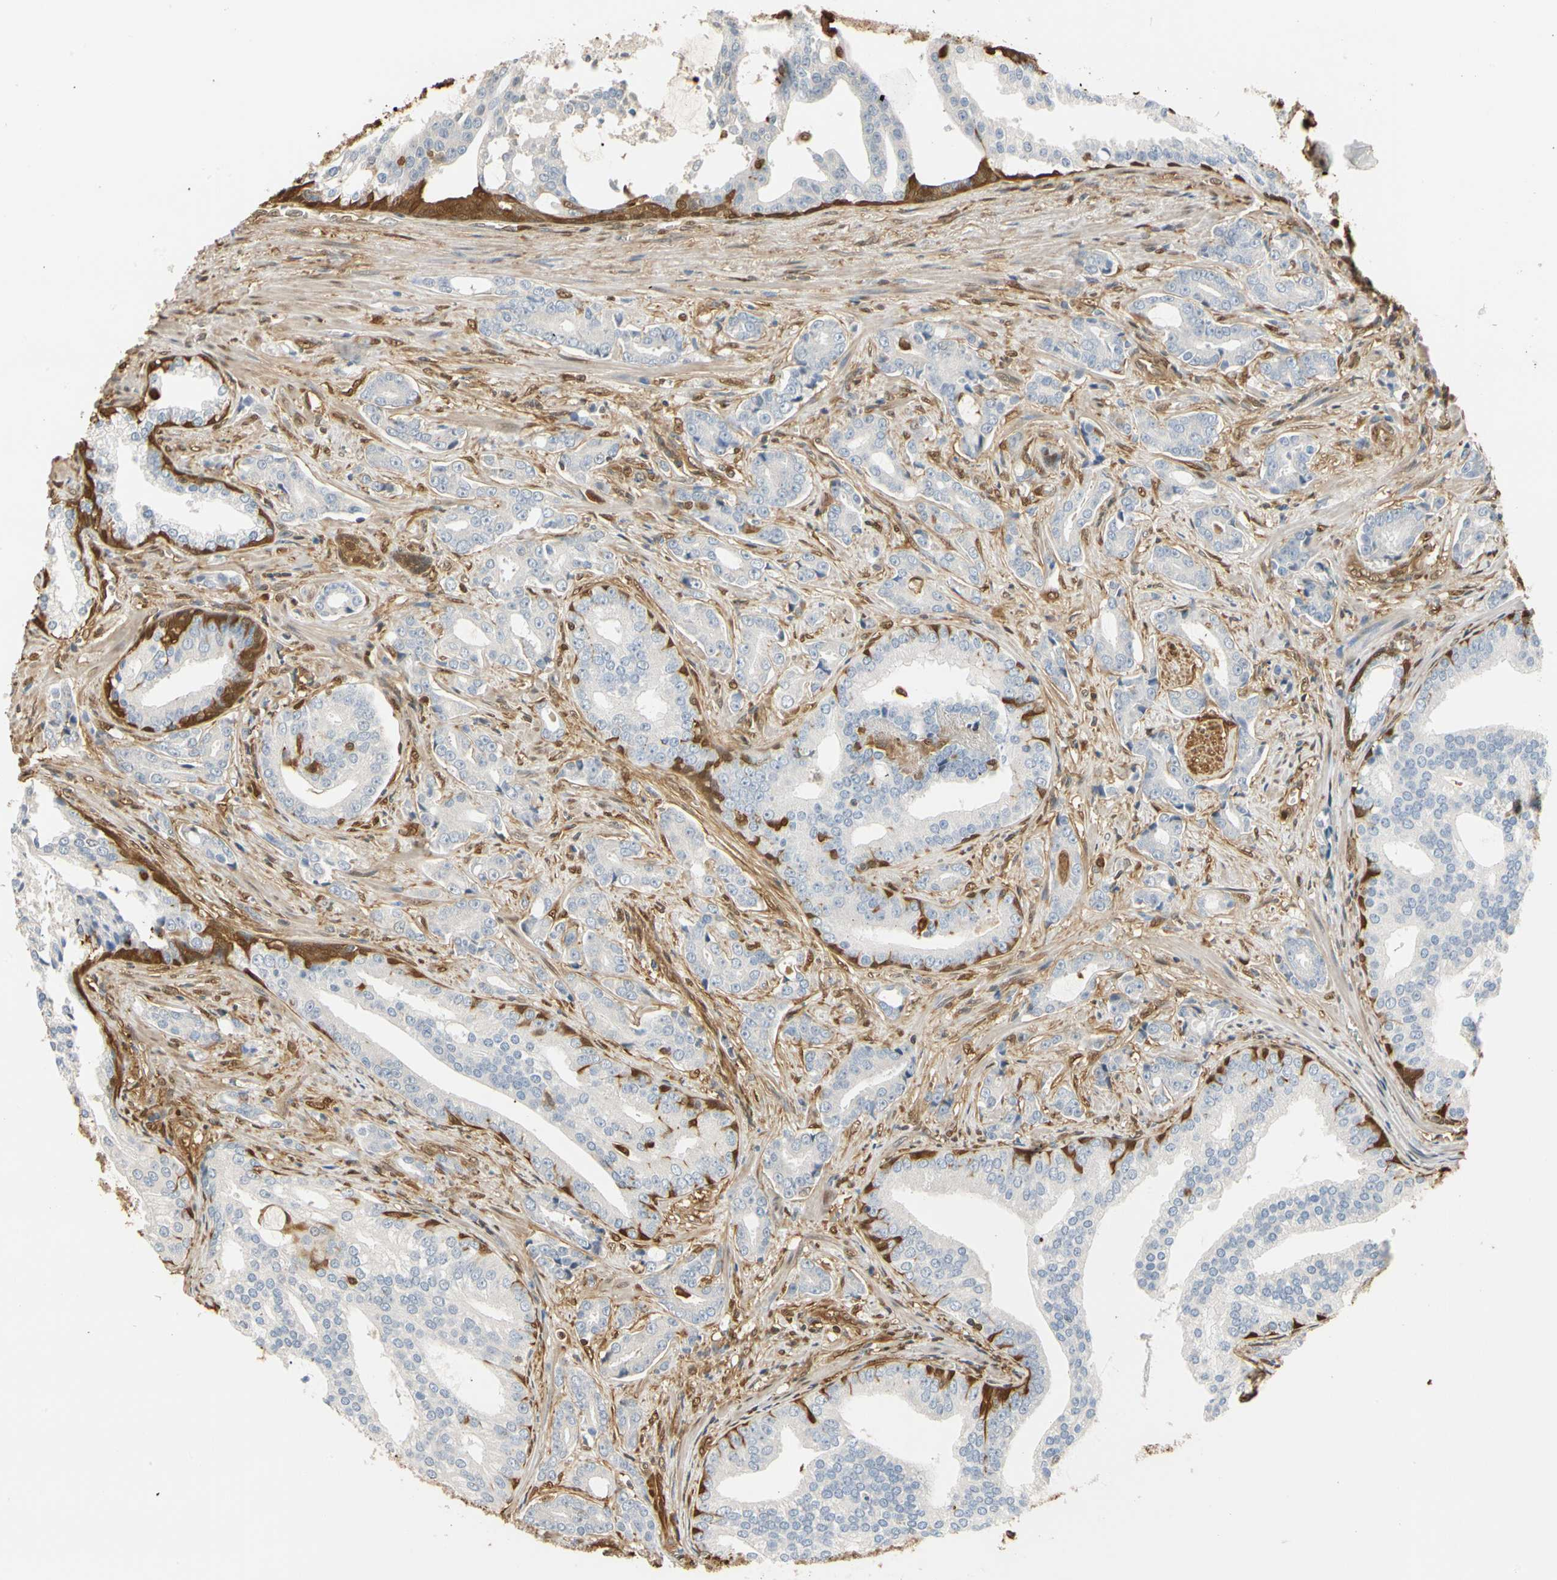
{"staining": {"intensity": "negative", "quantity": "none", "location": "none"}, "tissue": "prostate cancer", "cell_type": "Tumor cells", "image_type": "cancer", "snomed": [{"axis": "morphology", "description": "Adenocarcinoma, Low grade"}, {"axis": "topography", "description": "Prostate"}], "caption": "Tumor cells show no significant protein staining in prostate adenocarcinoma (low-grade).", "gene": "S100A6", "patient": {"sex": "male", "age": 58}}